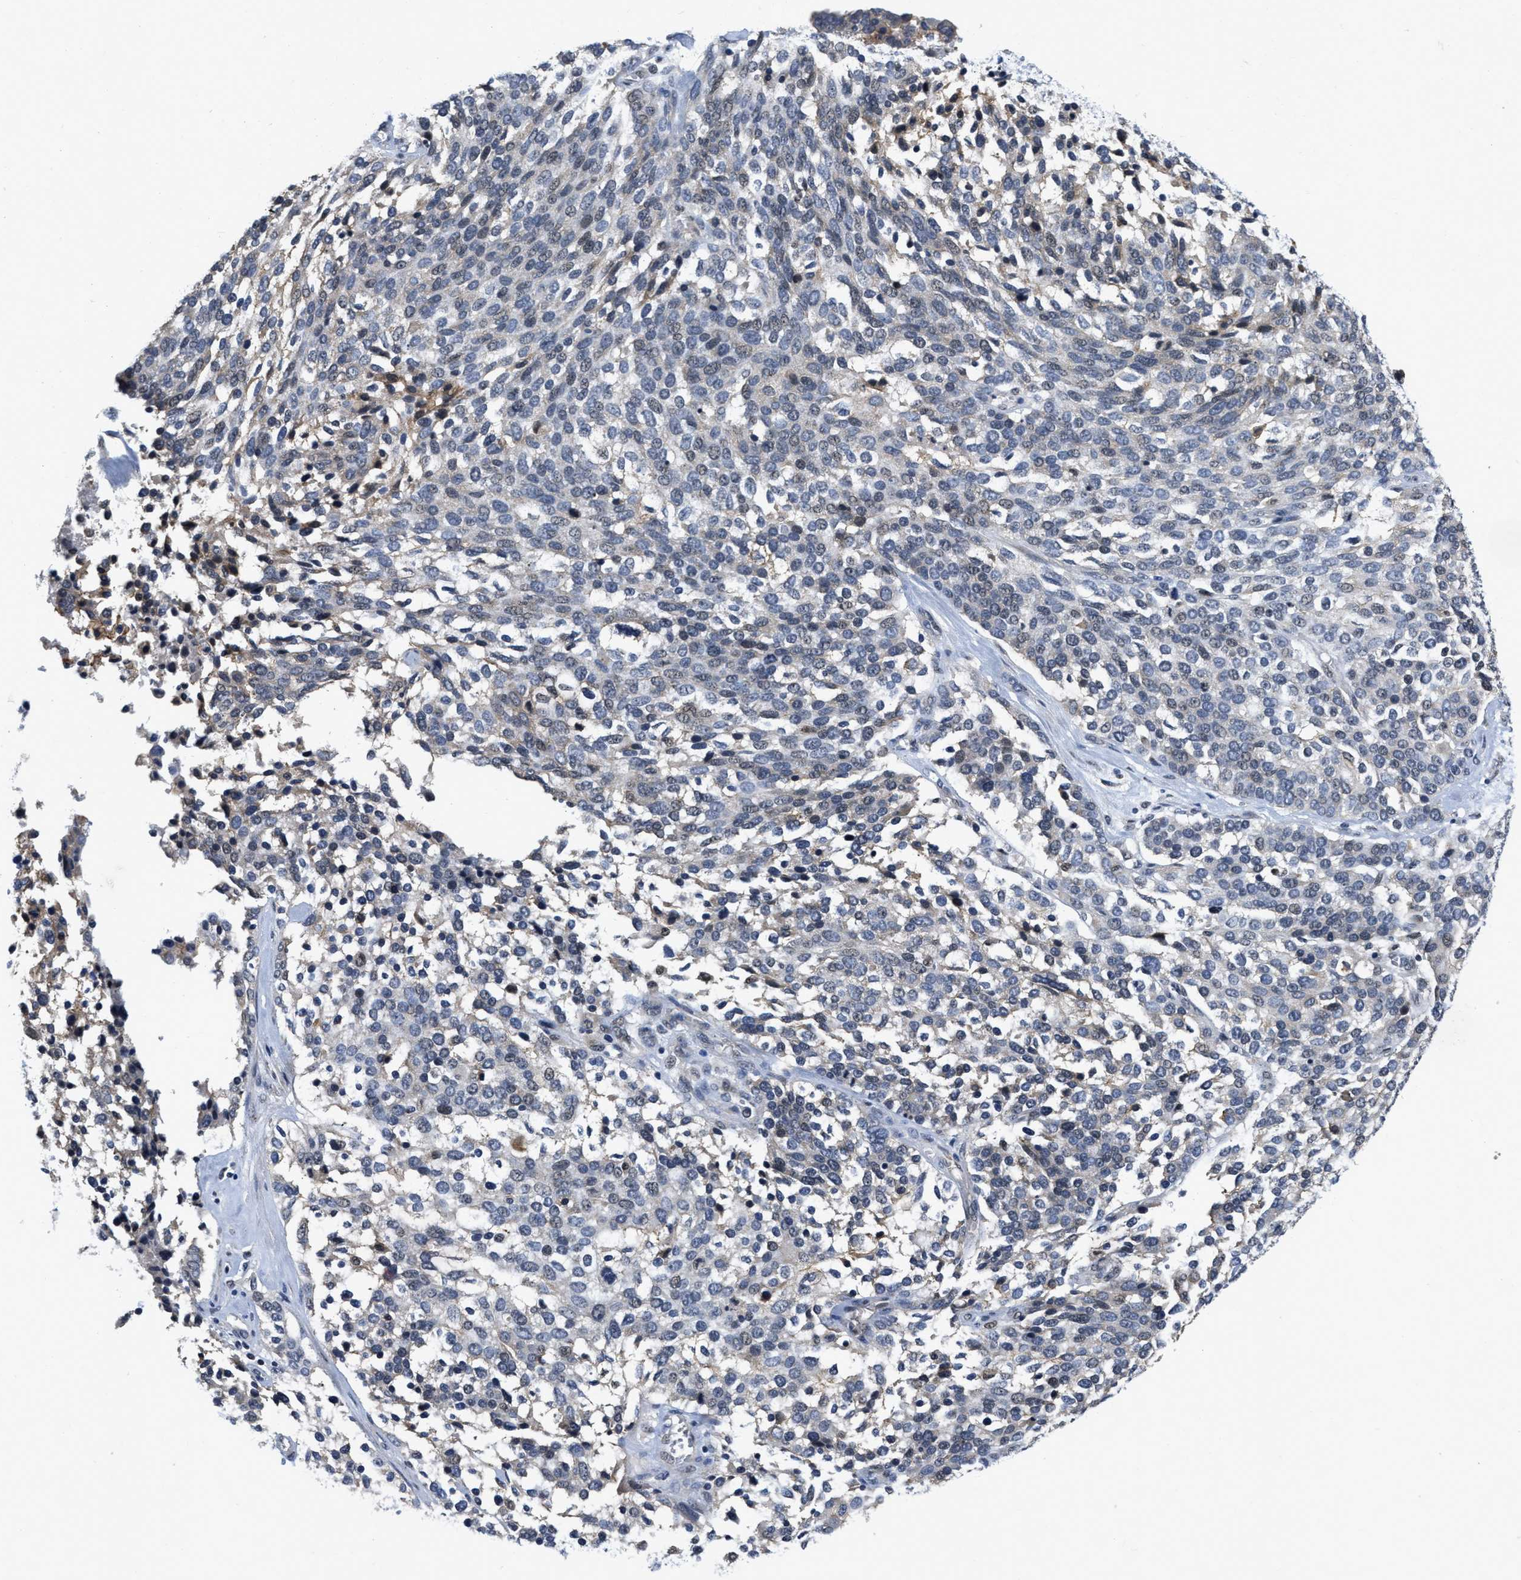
{"staining": {"intensity": "negative", "quantity": "none", "location": "none"}, "tissue": "ovarian cancer", "cell_type": "Tumor cells", "image_type": "cancer", "snomed": [{"axis": "morphology", "description": "Cystadenocarcinoma, serous, NOS"}, {"axis": "topography", "description": "Ovary"}], "caption": "This is an immunohistochemistry (IHC) histopathology image of human ovarian cancer (serous cystadenocarcinoma). There is no staining in tumor cells.", "gene": "VIP", "patient": {"sex": "female", "age": 44}}